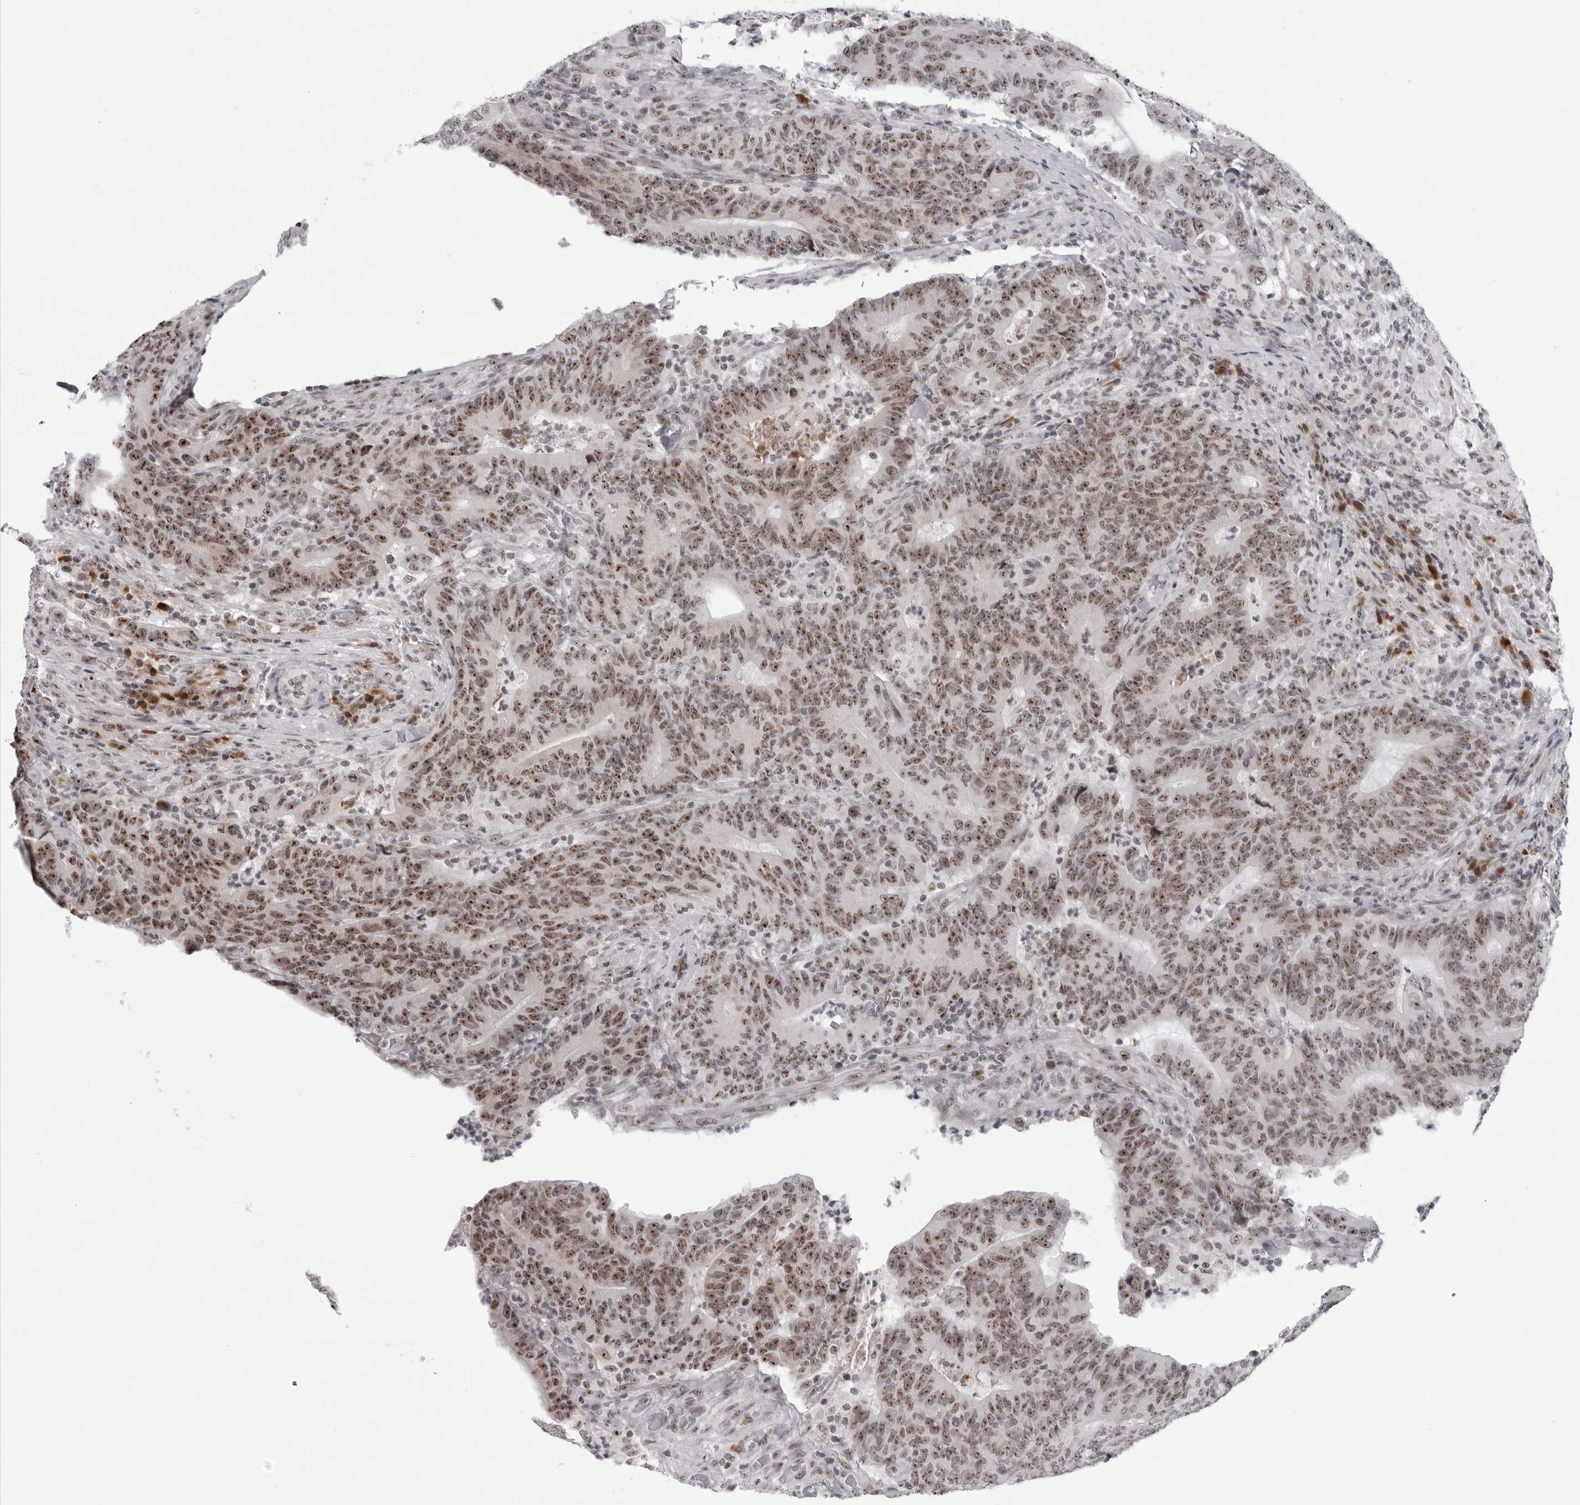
{"staining": {"intensity": "strong", "quantity": ">75%", "location": "nuclear"}, "tissue": "colorectal cancer", "cell_type": "Tumor cells", "image_type": "cancer", "snomed": [{"axis": "morphology", "description": "Normal tissue, NOS"}, {"axis": "morphology", "description": "Adenocarcinoma, NOS"}, {"axis": "topography", "description": "Colon"}], "caption": "Colorectal cancer (adenocarcinoma) stained with a protein marker exhibits strong staining in tumor cells.", "gene": "EXOSC10", "patient": {"sex": "female", "age": 75}}